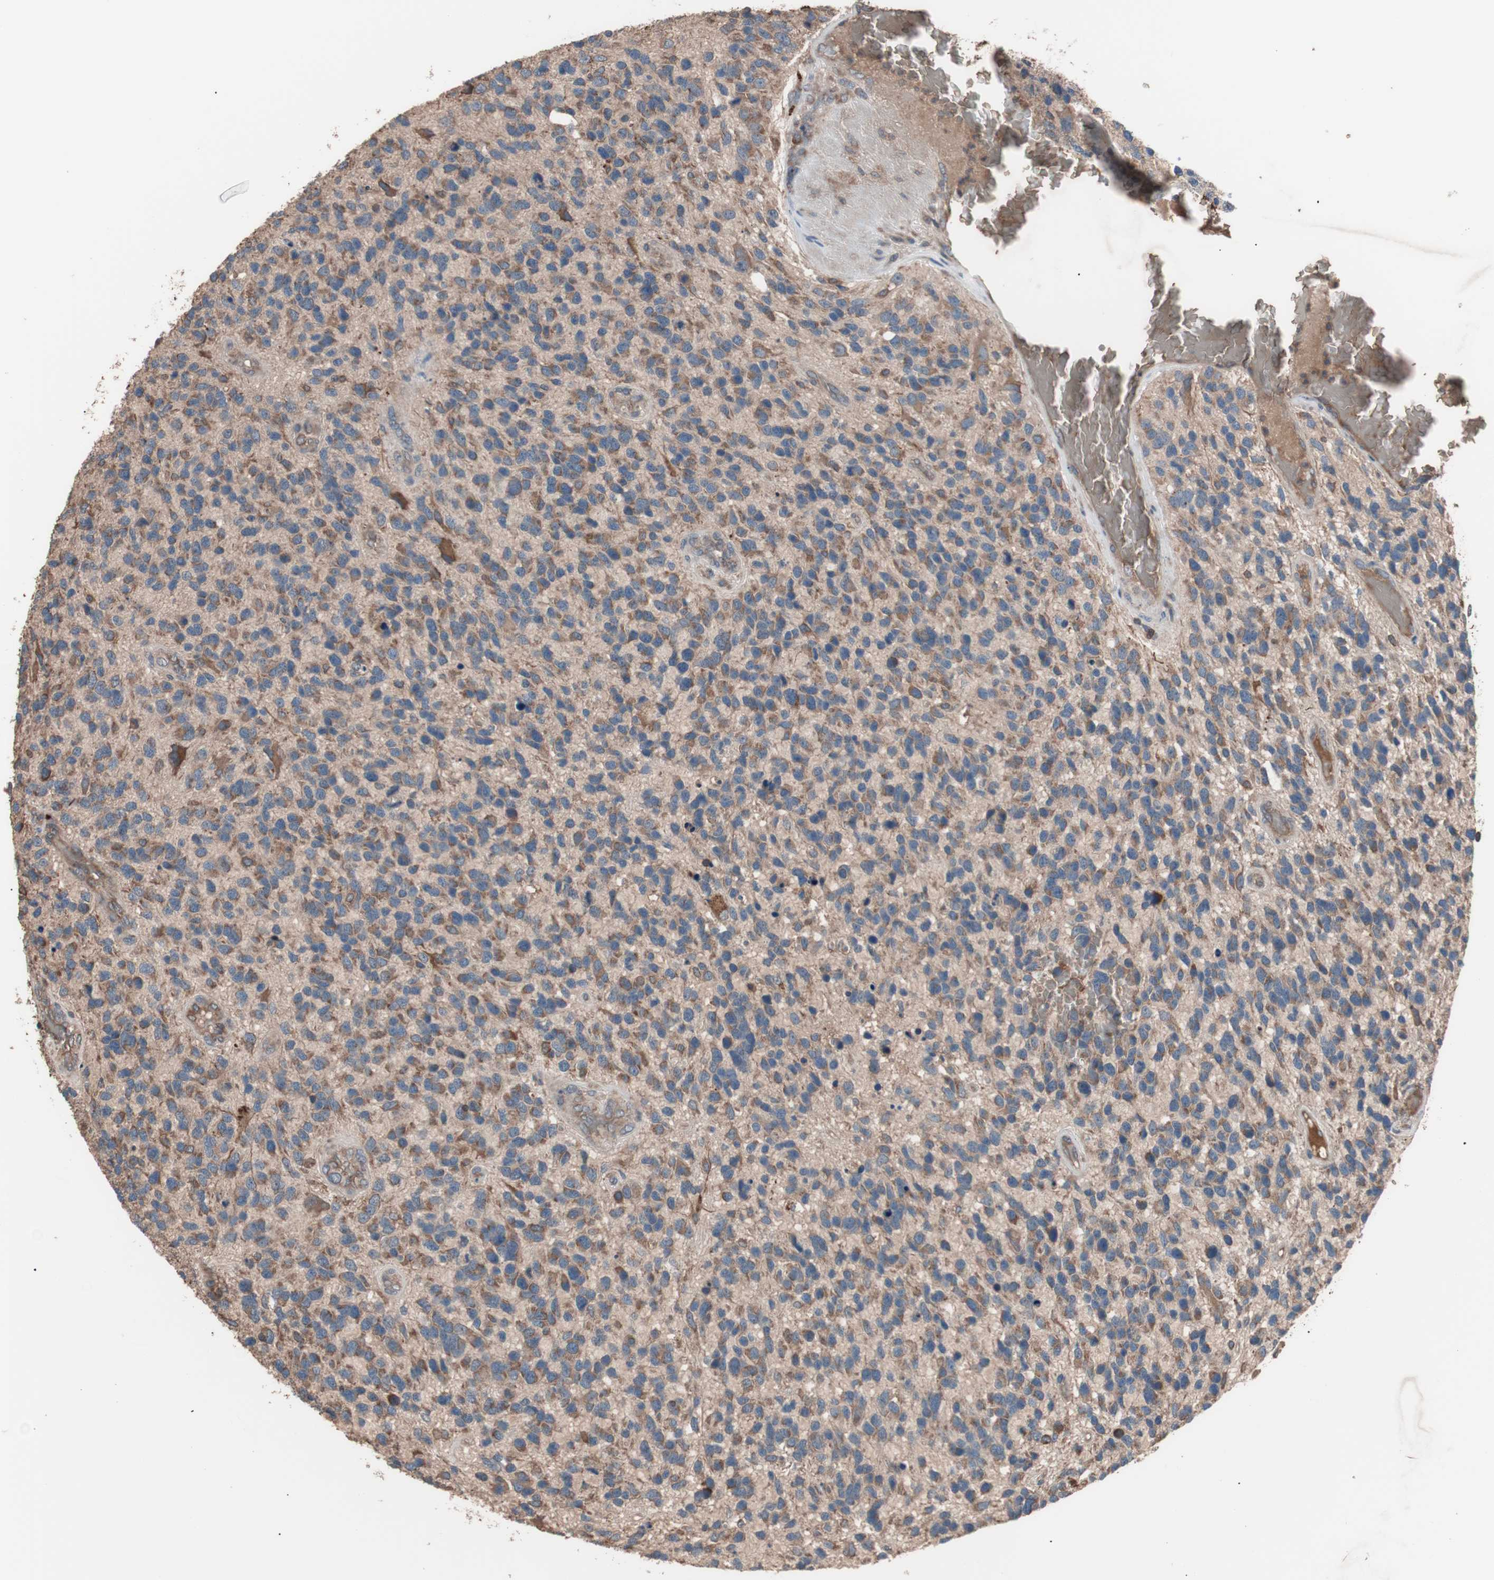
{"staining": {"intensity": "moderate", "quantity": ">75%", "location": "cytoplasmic/membranous"}, "tissue": "glioma", "cell_type": "Tumor cells", "image_type": "cancer", "snomed": [{"axis": "morphology", "description": "Glioma, malignant, High grade"}, {"axis": "topography", "description": "Brain"}], "caption": "An IHC image of tumor tissue is shown. Protein staining in brown shows moderate cytoplasmic/membranous positivity in malignant high-grade glioma within tumor cells.", "gene": "GLYCTK", "patient": {"sex": "female", "age": 58}}